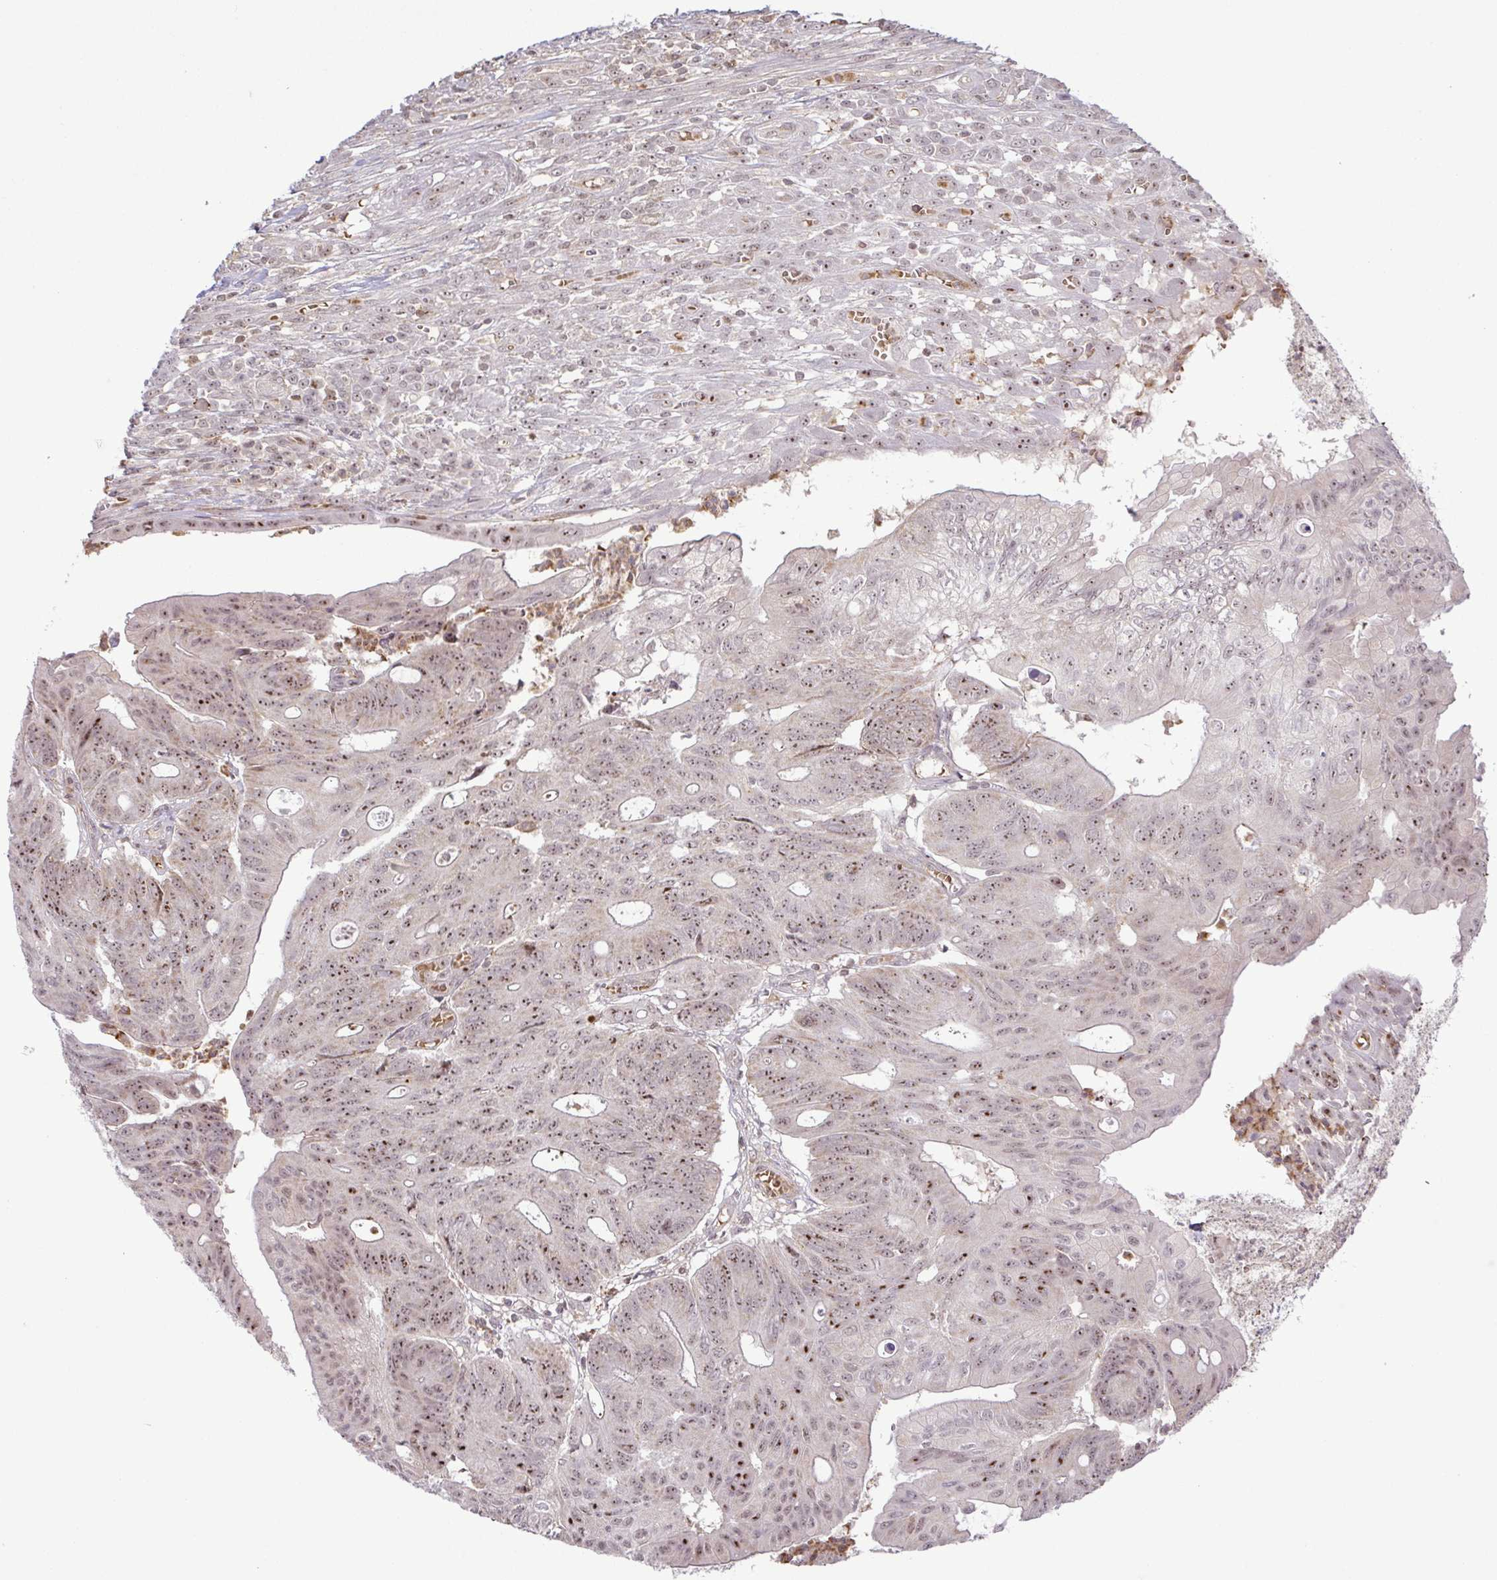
{"staining": {"intensity": "moderate", "quantity": "25%-75%", "location": "nuclear"}, "tissue": "colorectal cancer", "cell_type": "Tumor cells", "image_type": "cancer", "snomed": [{"axis": "morphology", "description": "Adenocarcinoma, NOS"}, {"axis": "topography", "description": "Colon"}], "caption": "Colorectal adenocarcinoma was stained to show a protein in brown. There is medium levels of moderate nuclear expression in about 25%-75% of tumor cells.", "gene": "RSL24D1", "patient": {"sex": "male", "age": 65}}